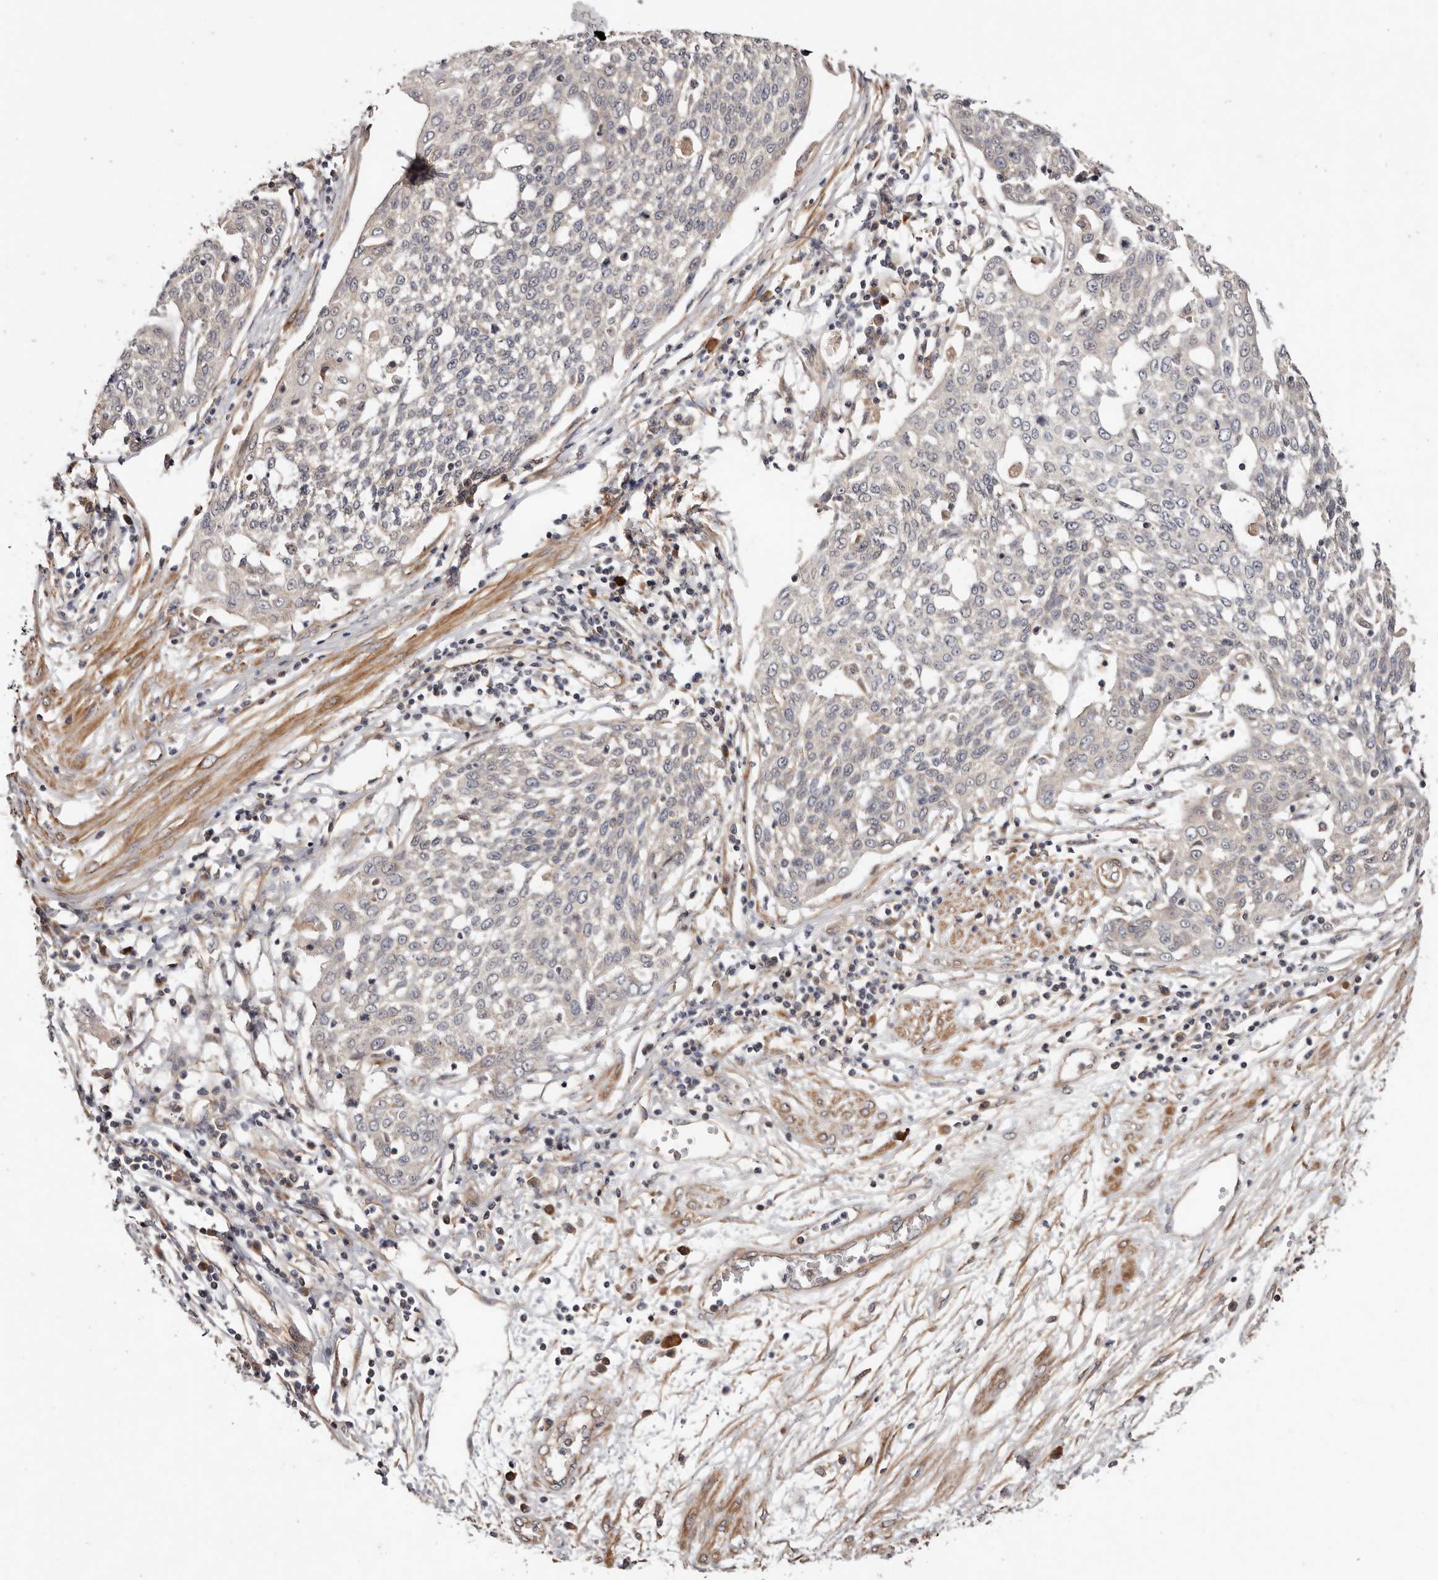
{"staining": {"intensity": "negative", "quantity": "none", "location": "none"}, "tissue": "cervical cancer", "cell_type": "Tumor cells", "image_type": "cancer", "snomed": [{"axis": "morphology", "description": "Squamous cell carcinoma, NOS"}, {"axis": "topography", "description": "Cervix"}], "caption": "A high-resolution histopathology image shows IHC staining of cervical squamous cell carcinoma, which displays no significant positivity in tumor cells.", "gene": "MACF1", "patient": {"sex": "female", "age": 34}}